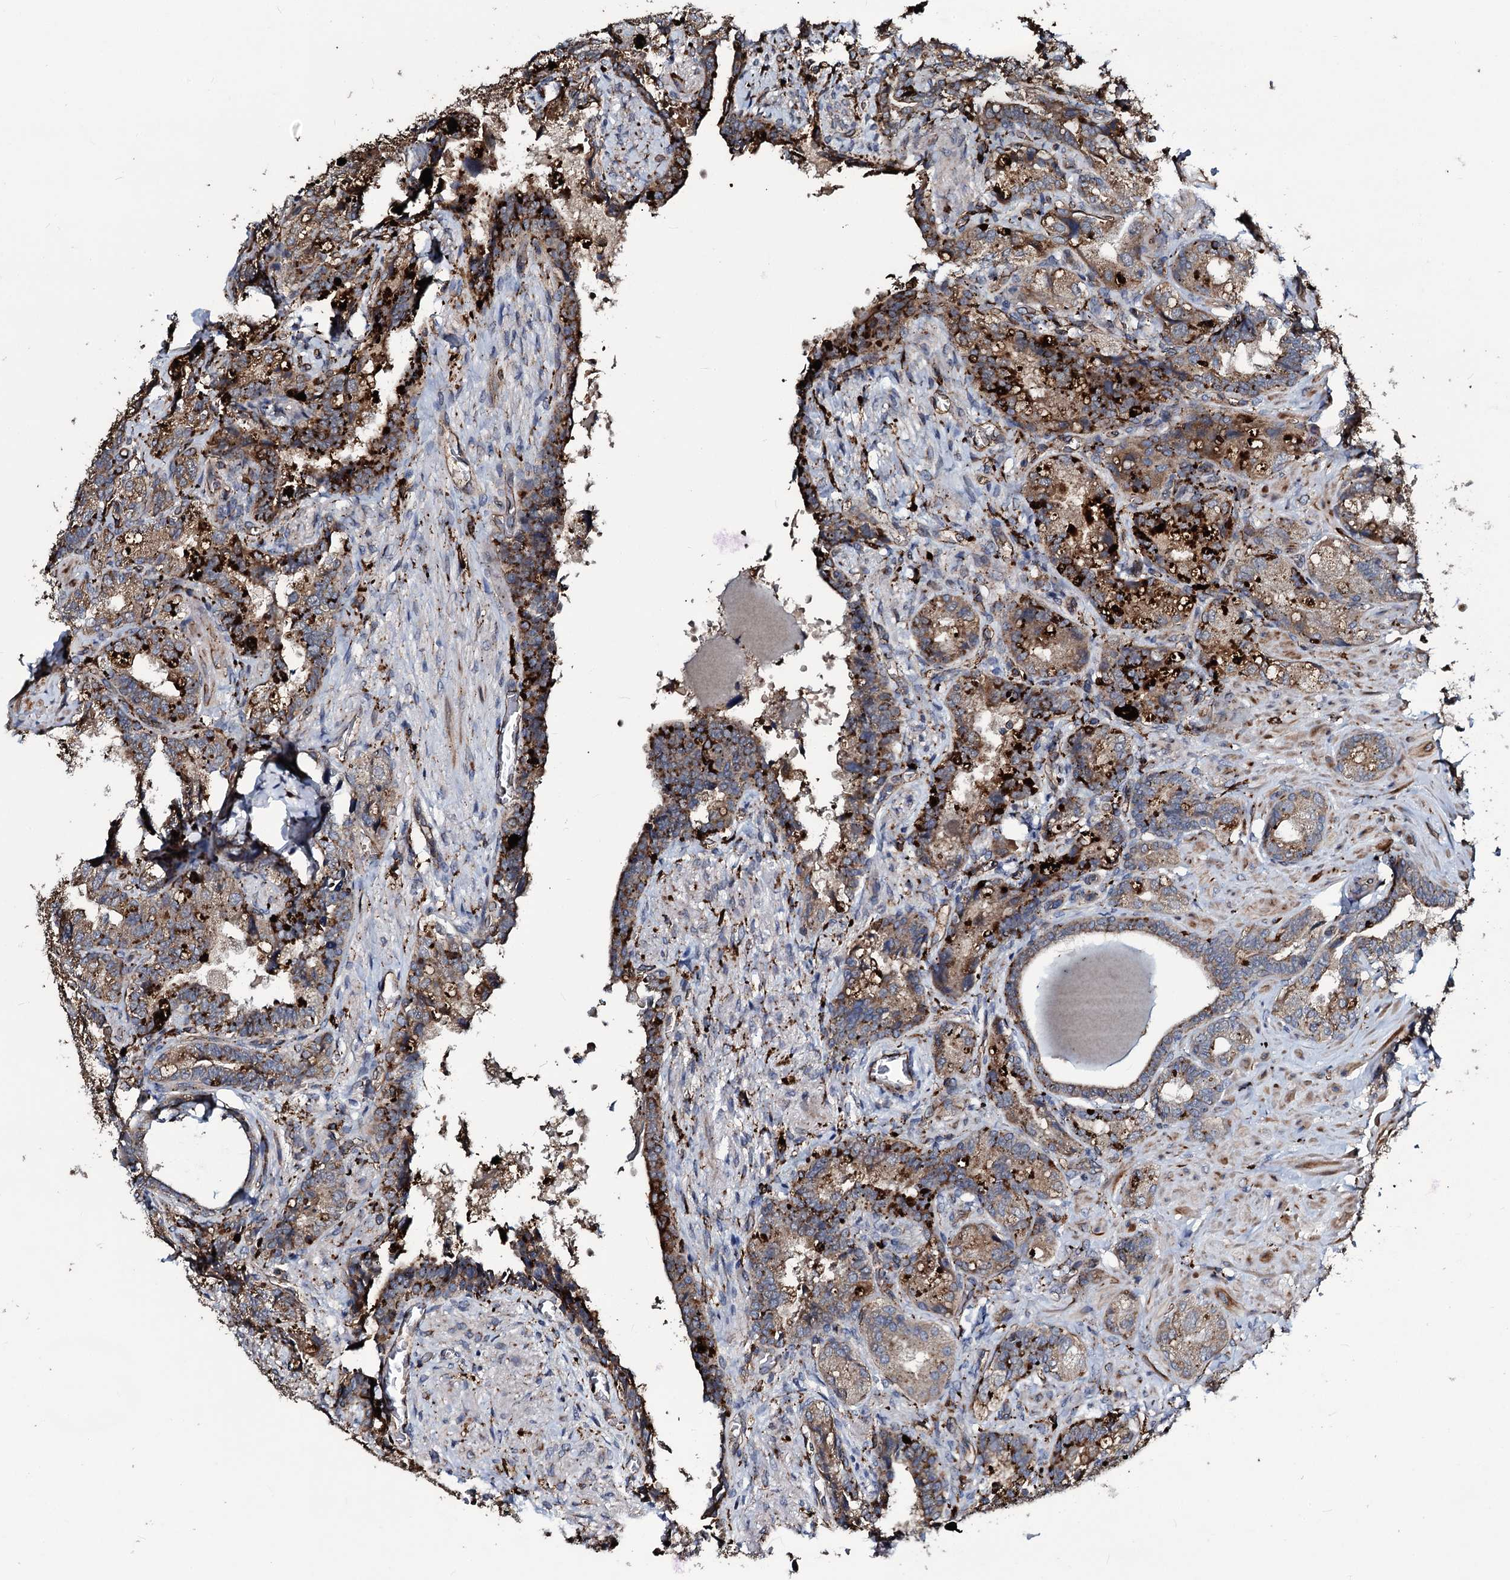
{"staining": {"intensity": "moderate", "quantity": ">75%", "location": "cytoplasmic/membranous"}, "tissue": "seminal vesicle", "cell_type": "Glandular cells", "image_type": "normal", "snomed": [{"axis": "morphology", "description": "Normal tissue, NOS"}, {"axis": "topography", "description": "Prostate and seminal vesicle, NOS"}, {"axis": "topography", "description": "Prostate"}, {"axis": "topography", "description": "Seminal veicle"}], "caption": "IHC of normal seminal vesicle reveals medium levels of moderate cytoplasmic/membranous staining in about >75% of glandular cells. (IHC, brightfield microscopy, high magnification).", "gene": "TPGS2", "patient": {"sex": "male", "age": 67}}